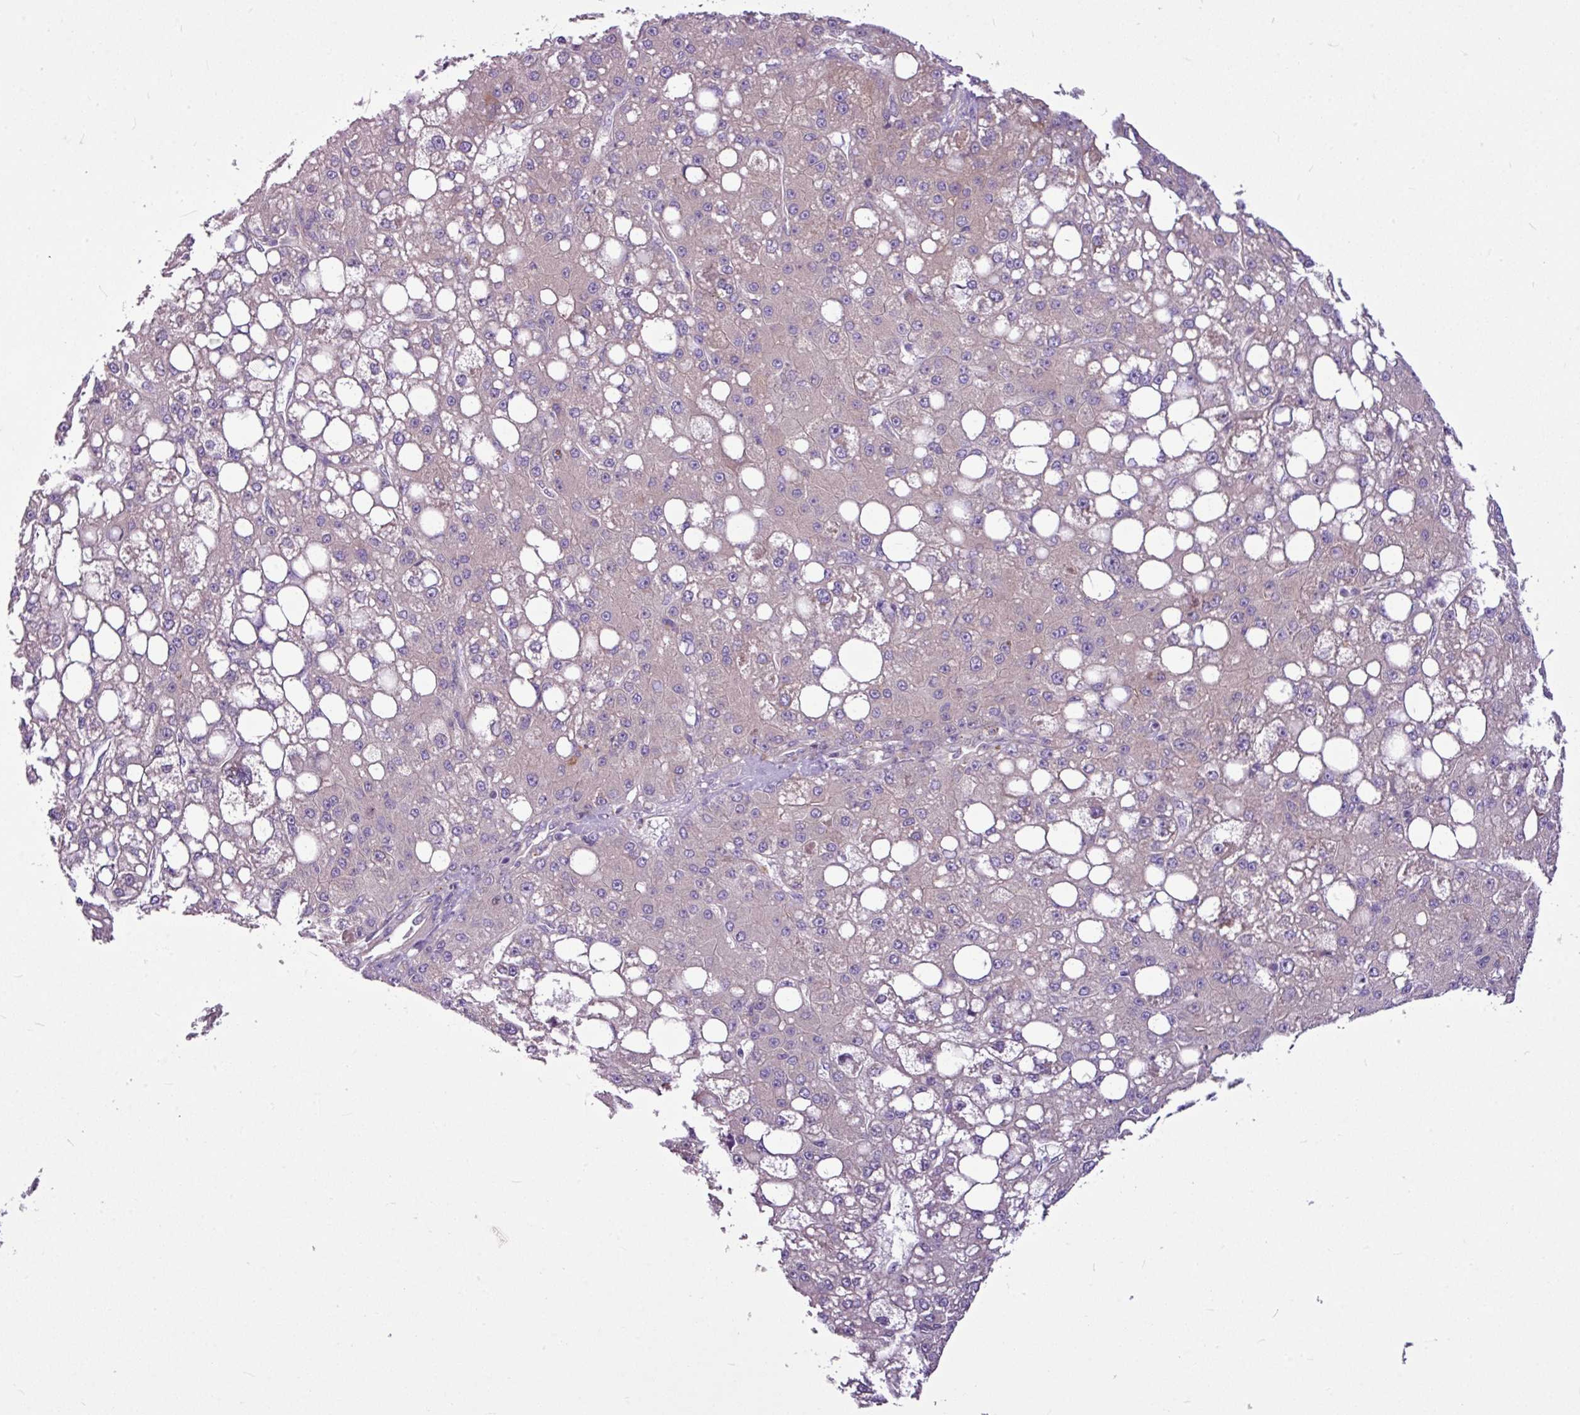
{"staining": {"intensity": "negative", "quantity": "none", "location": "none"}, "tissue": "liver cancer", "cell_type": "Tumor cells", "image_type": "cancer", "snomed": [{"axis": "morphology", "description": "Carcinoma, Hepatocellular, NOS"}, {"axis": "topography", "description": "Liver"}], "caption": "Tumor cells are negative for brown protein staining in liver hepatocellular carcinoma.", "gene": "MROH2A", "patient": {"sex": "male", "age": 67}}